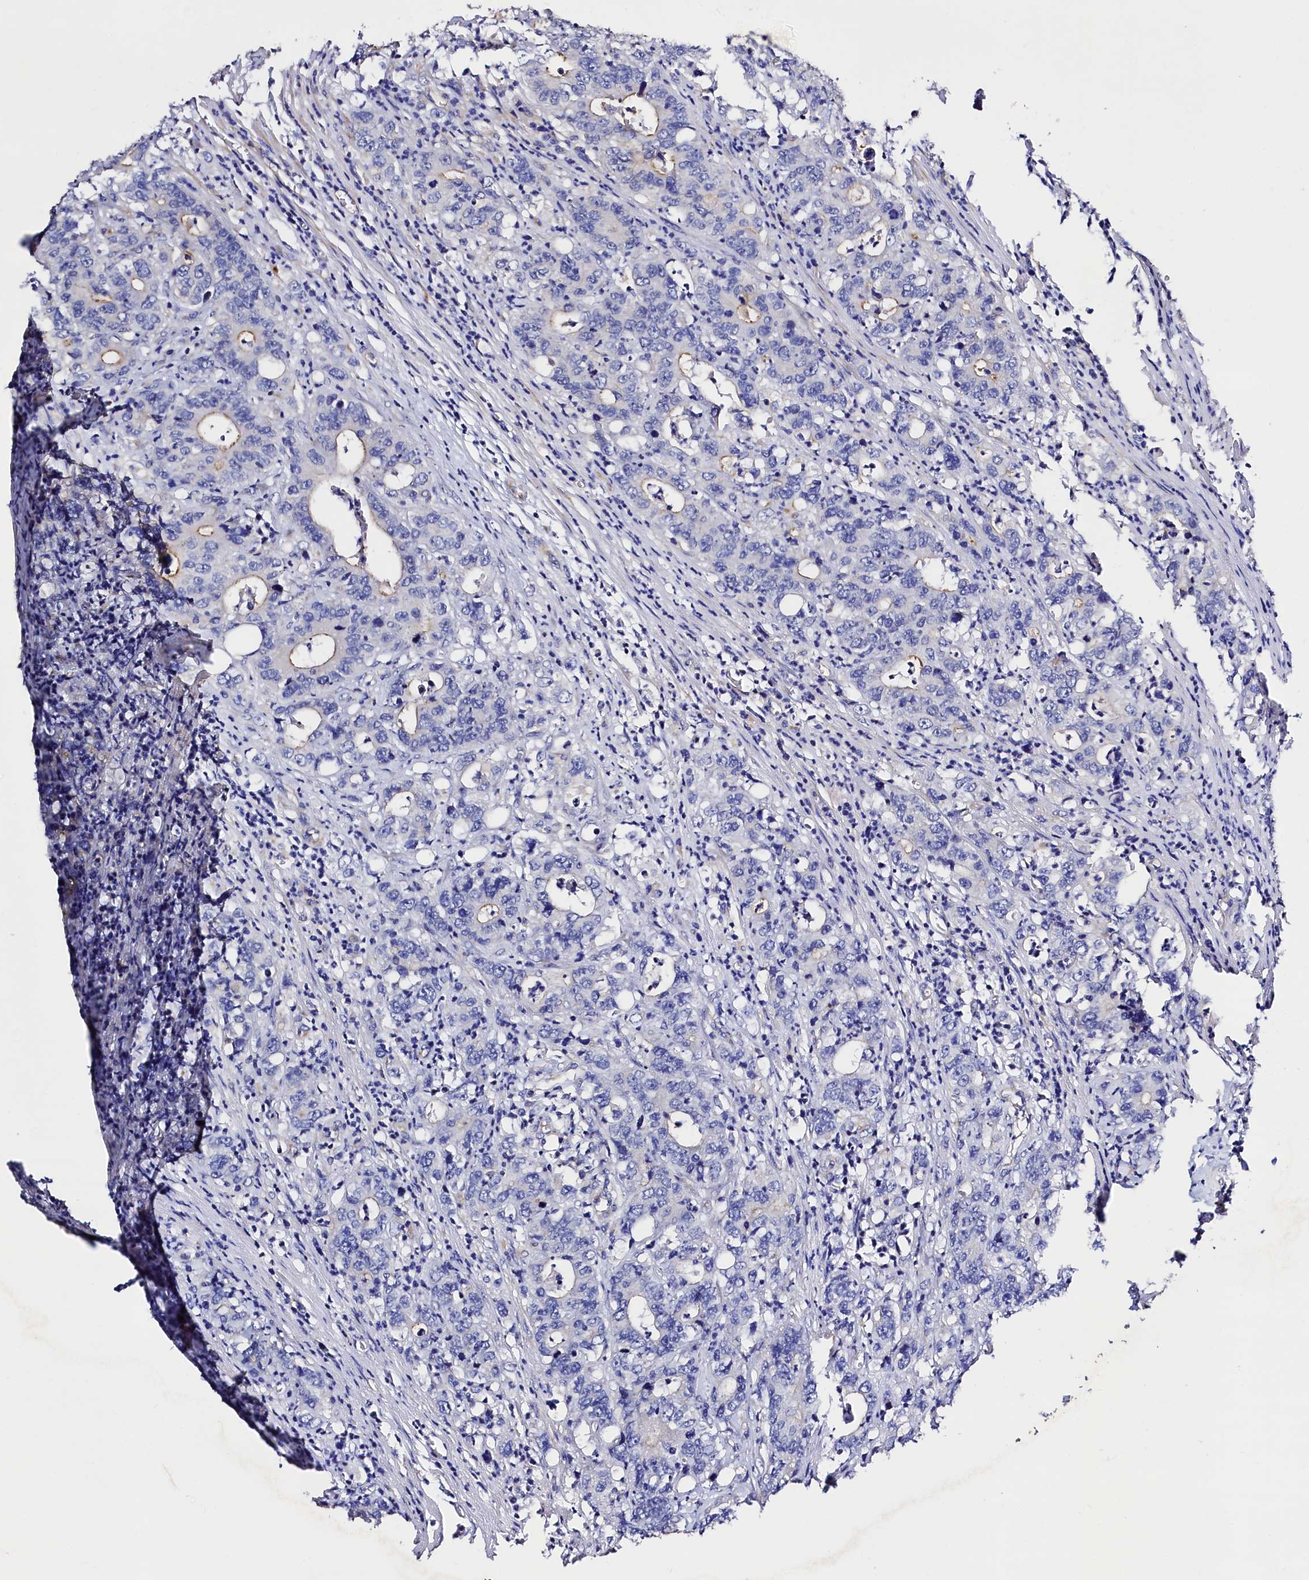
{"staining": {"intensity": "negative", "quantity": "none", "location": "none"}, "tissue": "colorectal cancer", "cell_type": "Tumor cells", "image_type": "cancer", "snomed": [{"axis": "morphology", "description": "Adenocarcinoma, NOS"}, {"axis": "topography", "description": "Colon"}], "caption": "DAB immunohistochemical staining of colorectal adenocarcinoma demonstrates no significant expression in tumor cells.", "gene": "SLC7A1", "patient": {"sex": "female", "age": 75}}